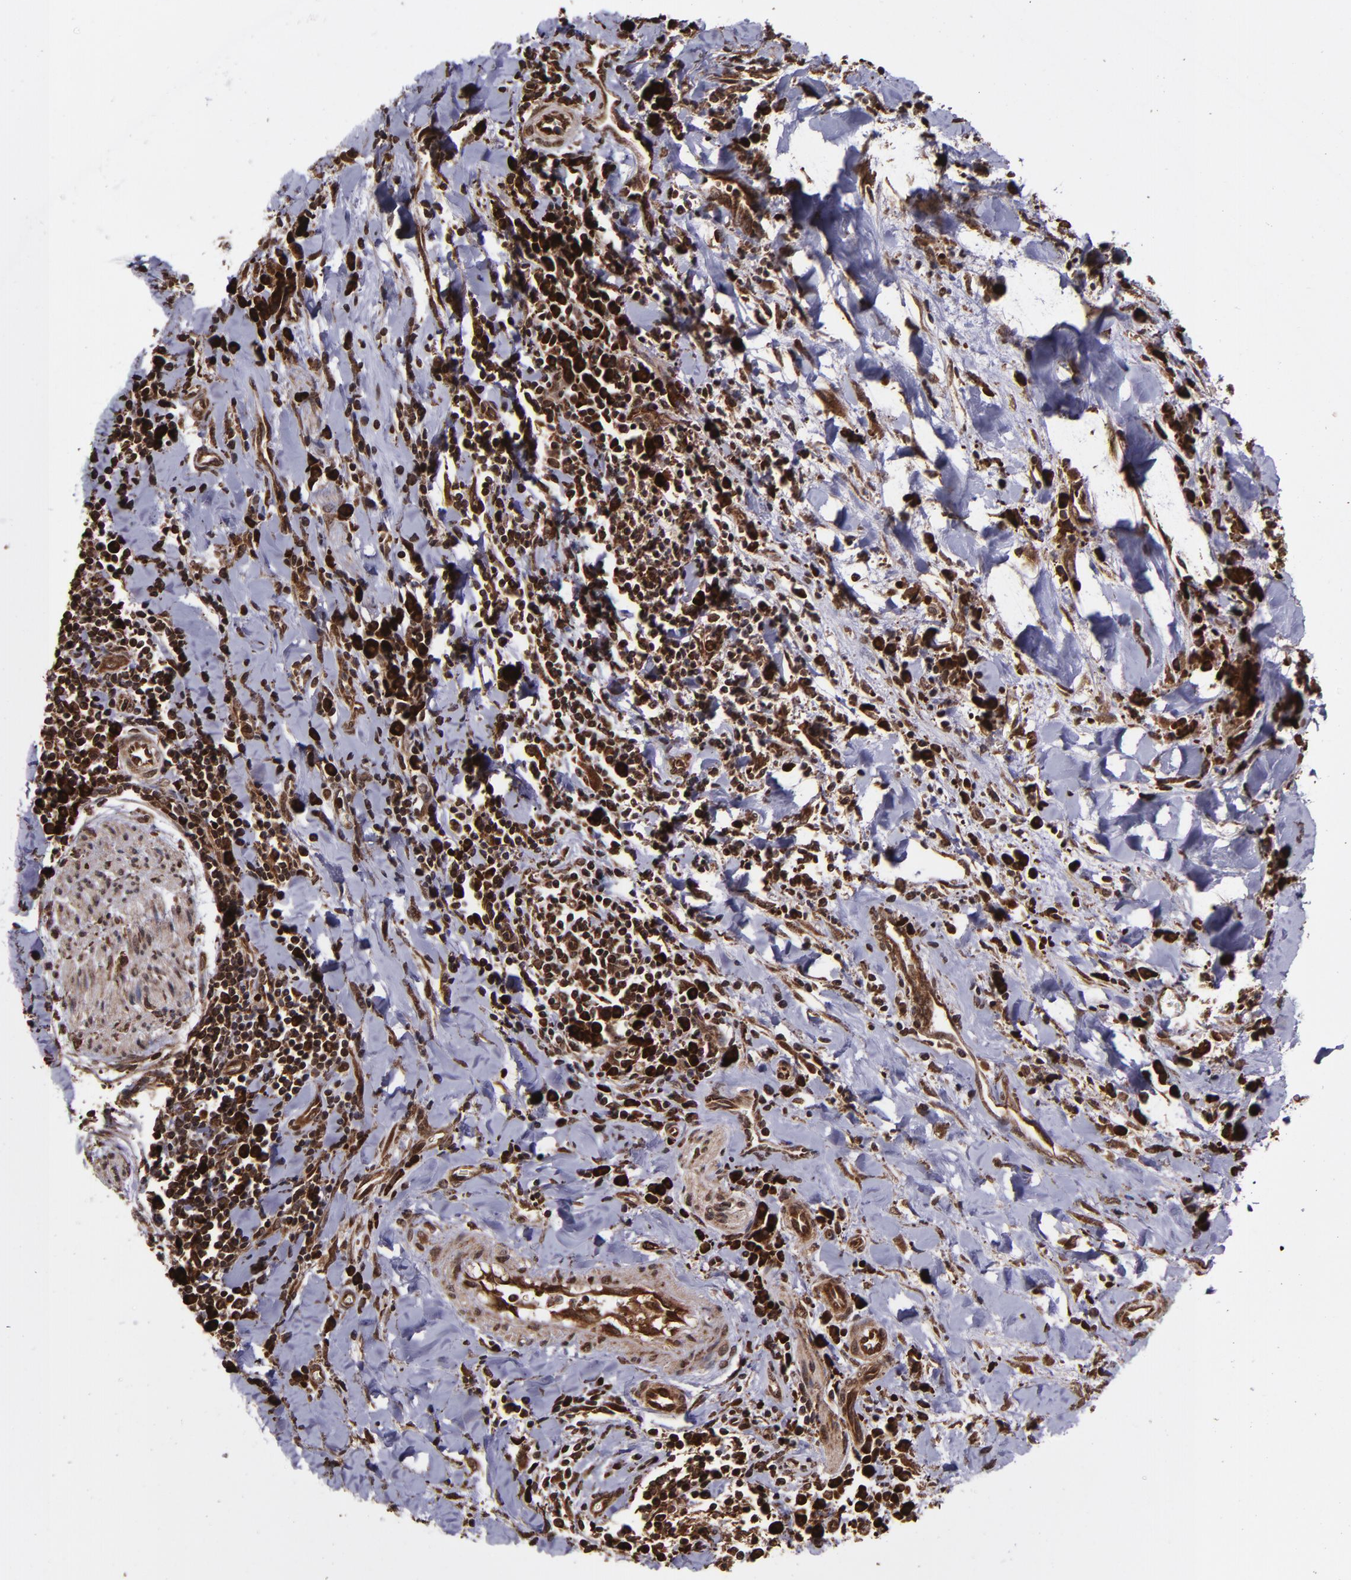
{"staining": {"intensity": "strong", "quantity": ">75%", "location": "cytoplasmic/membranous,nuclear"}, "tissue": "liver cancer", "cell_type": "Tumor cells", "image_type": "cancer", "snomed": [{"axis": "morphology", "description": "Cholangiocarcinoma"}, {"axis": "topography", "description": "Liver"}], "caption": "Human liver cancer stained for a protein (brown) shows strong cytoplasmic/membranous and nuclear positive expression in about >75% of tumor cells.", "gene": "EIF4ENIF1", "patient": {"sex": "male", "age": 57}}